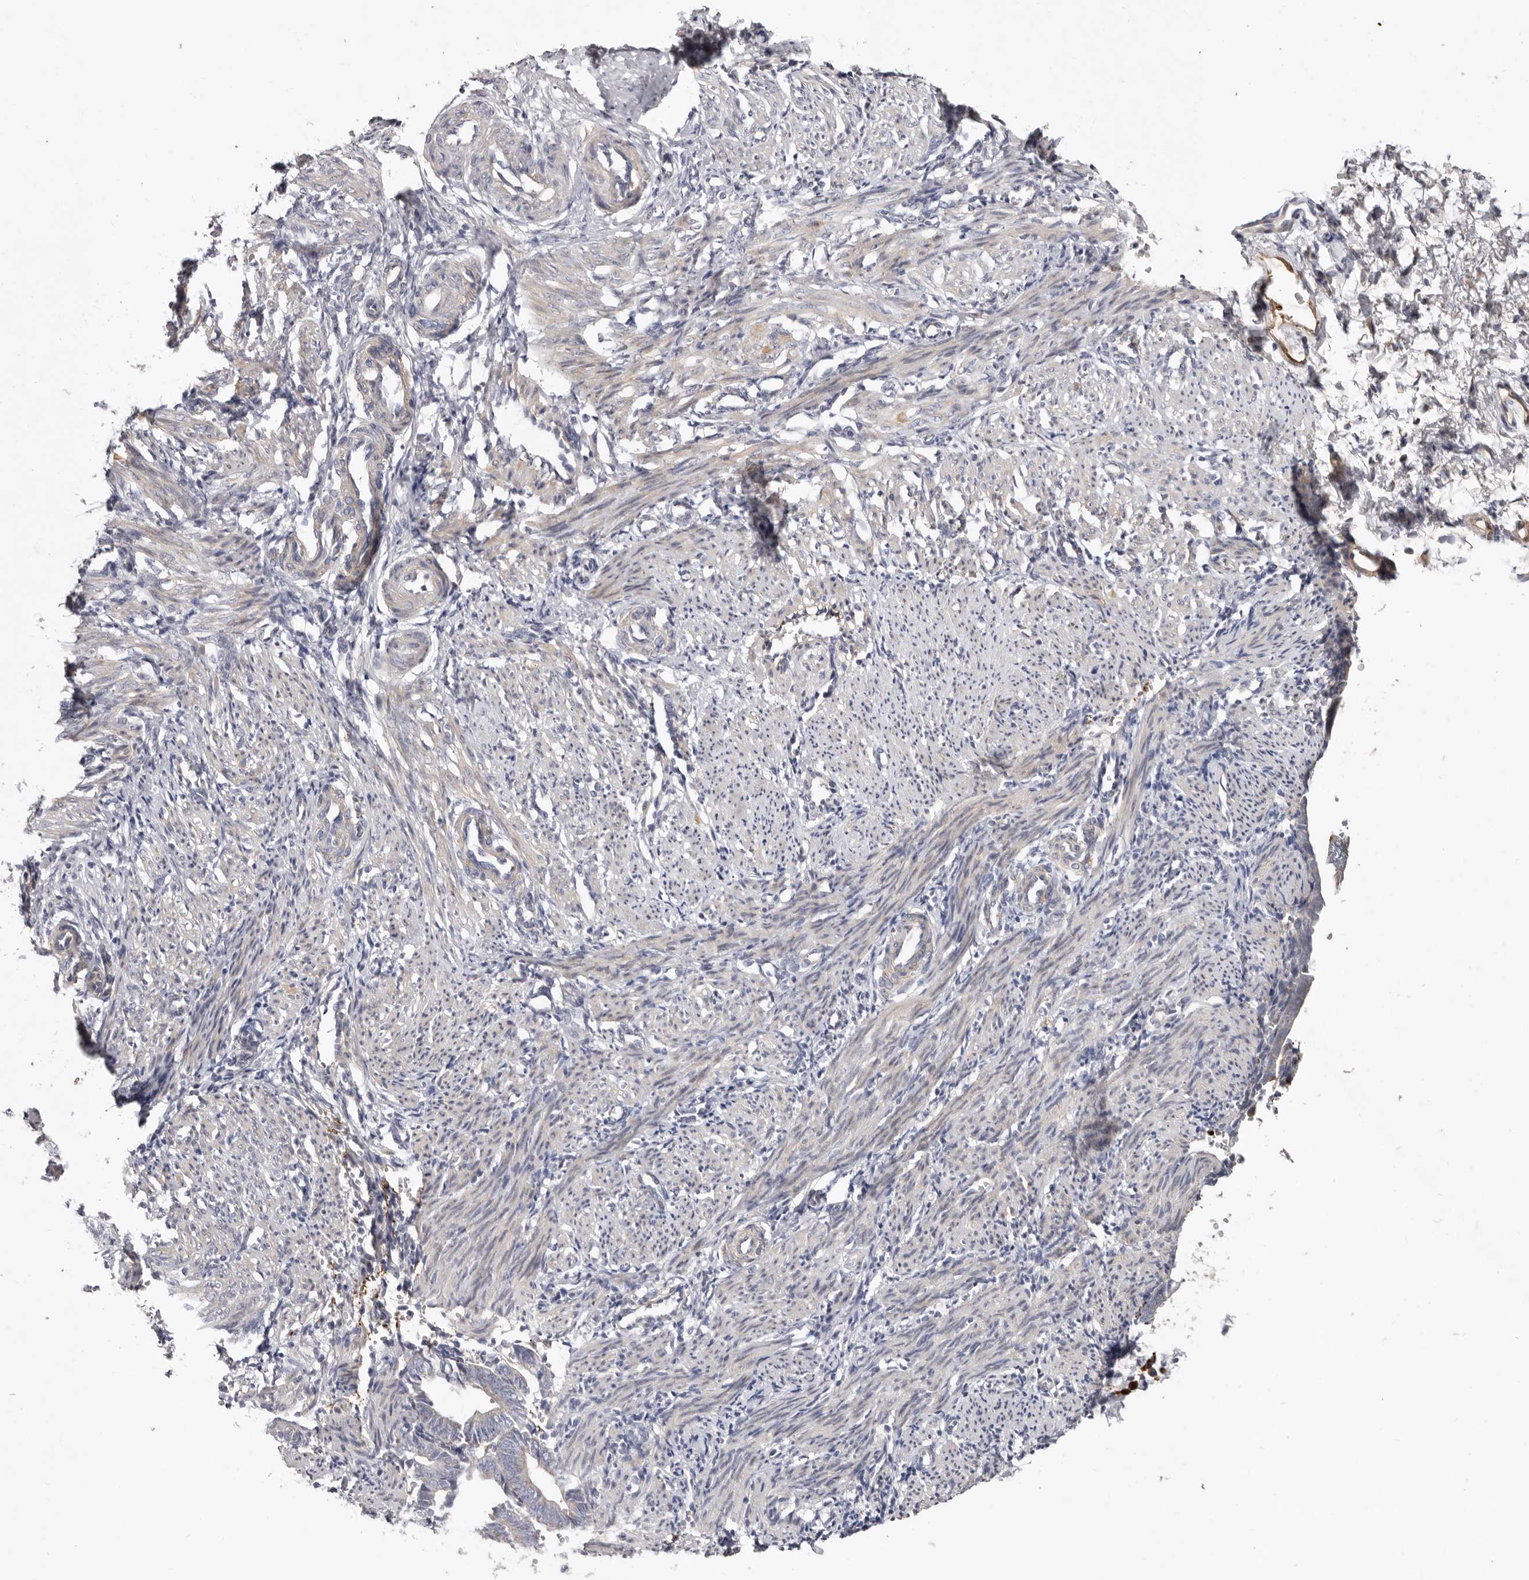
{"staining": {"intensity": "weak", "quantity": "<25%", "location": "cytoplasmic/membranous"}, "tissue": "smooth muscle", "cell_type": "Smooth muscle cells", "image_type": "normal", "snomed": [{"axis": "morphology", "description": "Normal tissue, NOS"}, {"axis": "topography", "description": "Endometrium"}], "caption": "Immunohistochemical staining of benign smooth muscle exhibits no significant positivity in smooth muscle cells. The staining is performed using DAB brown chromogen with nuclei counter-stained in using hematoxylin.", "gene": "SPTA1", "patient": {"sex": "female", "age": 33}}